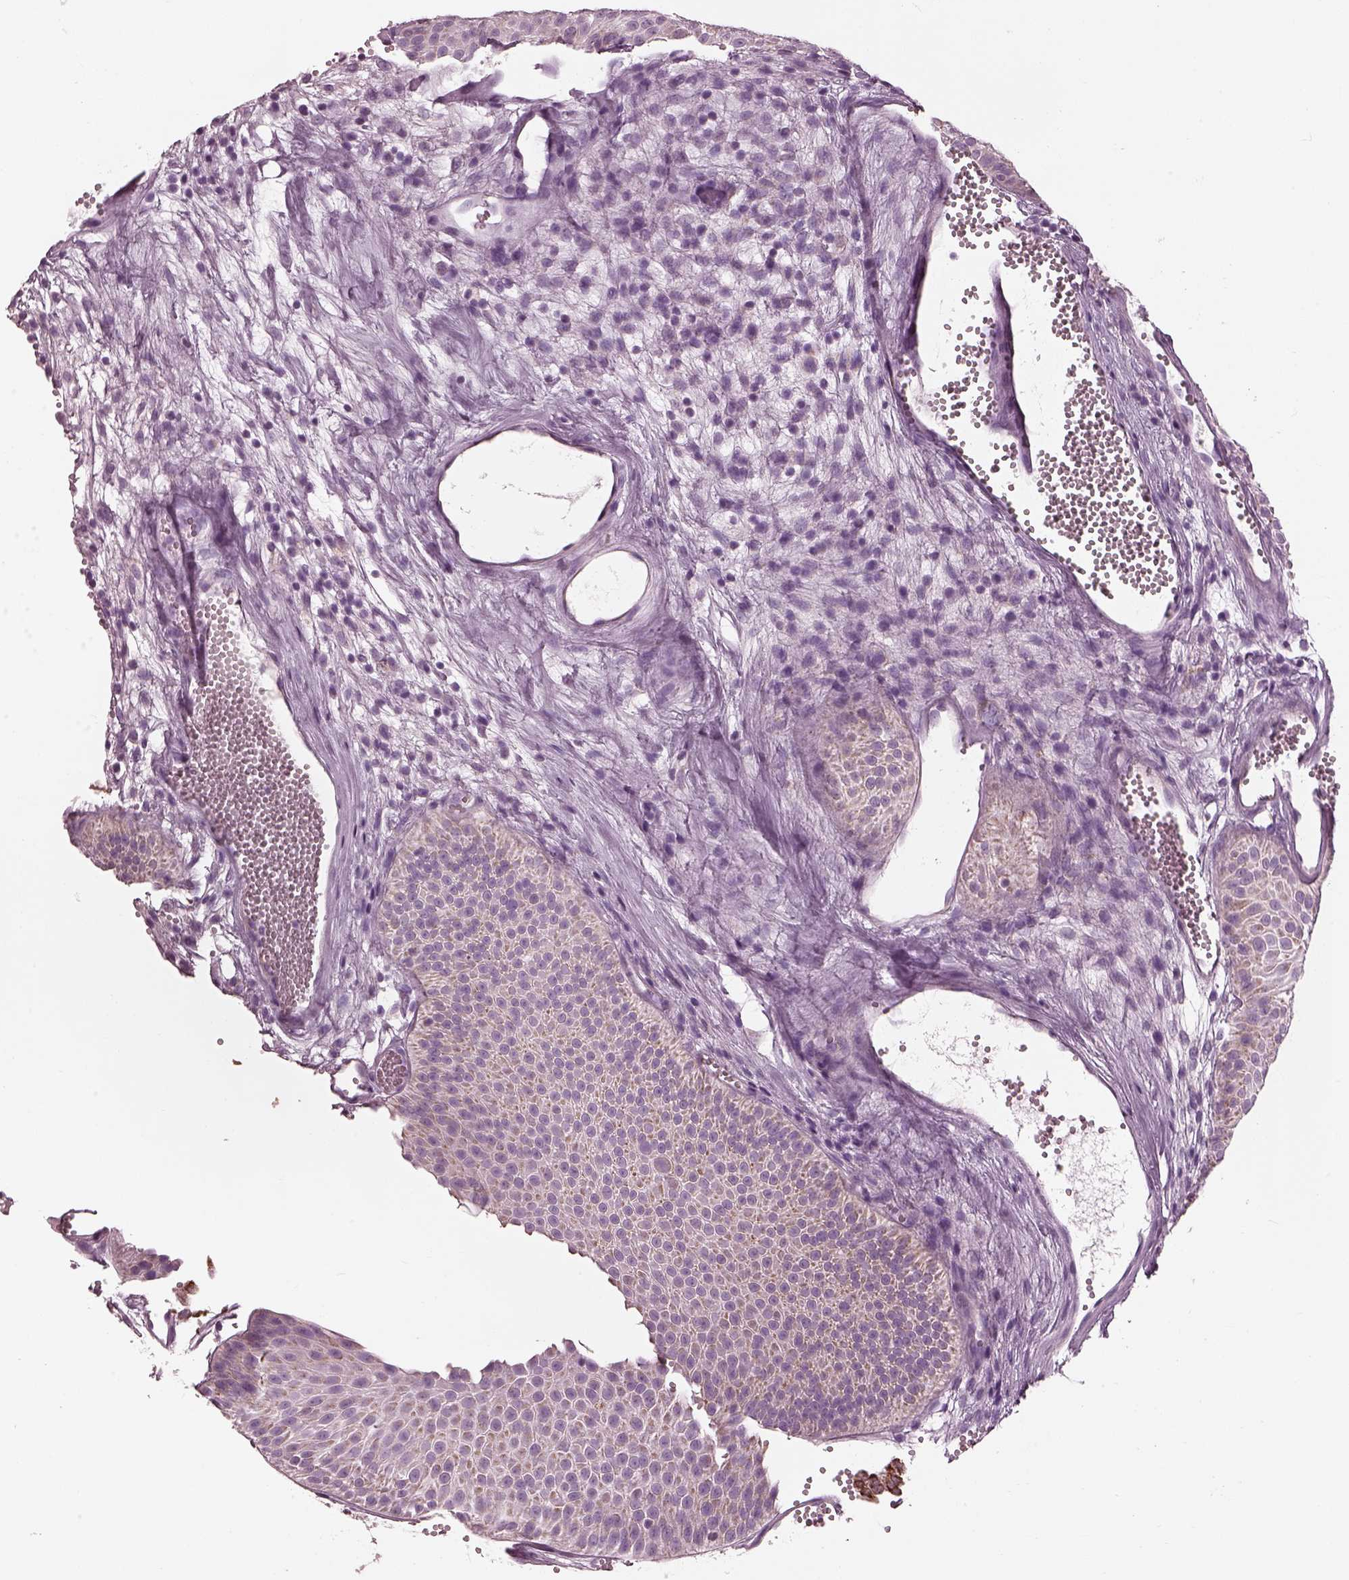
{"staining": {"intensity": "weak", "quantity": "<25%", "location": "cytoplasmic/membranous"}, "tissue": "urothelial cancer", "cell_type": "Tumor cells", "image_type": "cancer", "snomed": [{"axis": "morphology", "description": "Urothelial carcinoma, Low grade"}, {"axis": "topography", "description": "Urinary bladder"}], "caption": "Tumor cells show no significant protein expression in urothelial cancer.", "gene": "ATP5MF", "patient": {"sex": "male", "age": 52}}